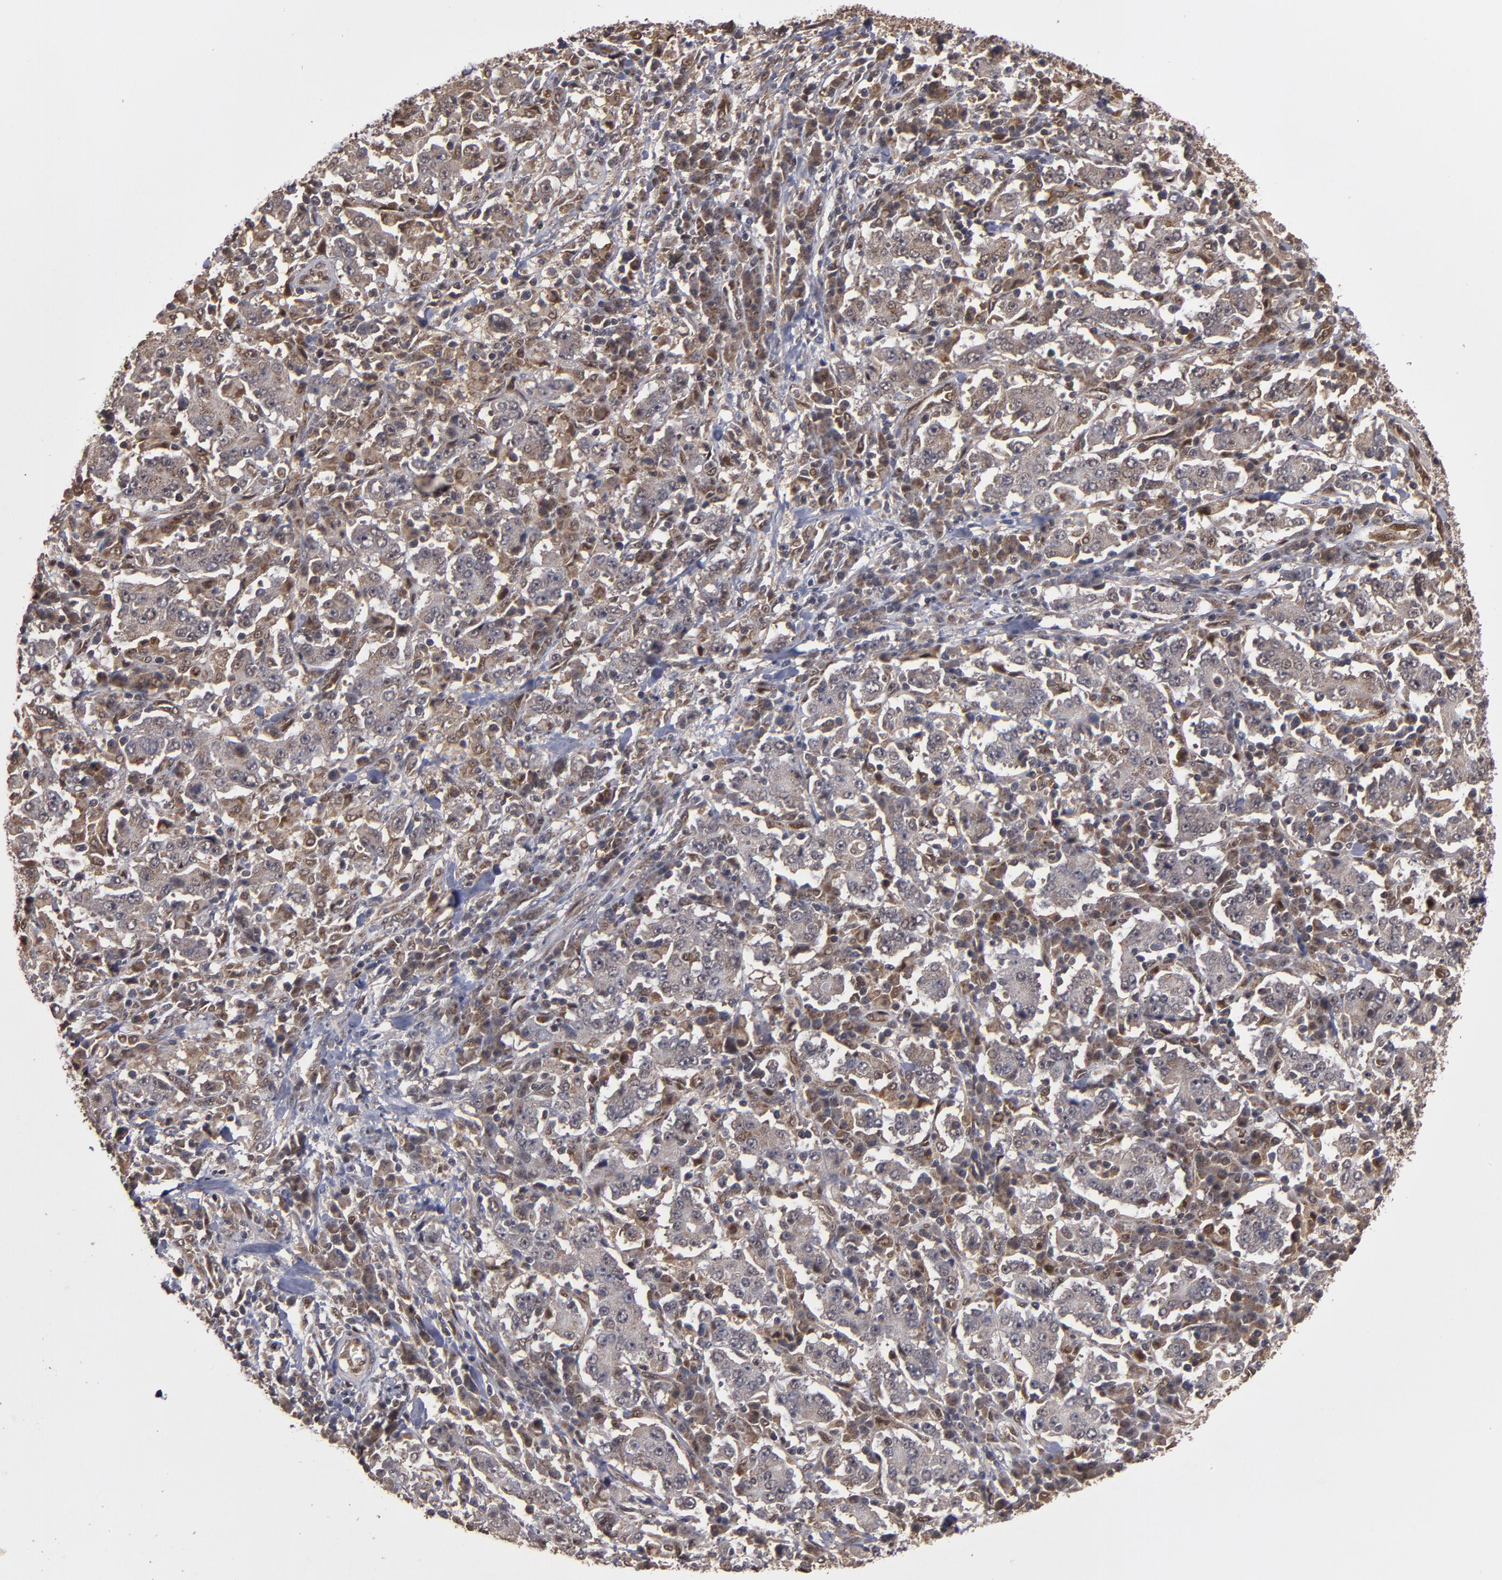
{"staining": {"intensity": "moderate", "quantity": ">75%", "location": "cytoplasmic/membranous"}, "tissue": "stomach cancer", "cell_type": "Tumor cells", "image_type": "cancer", "snomed": [{"axis": "morphology", "description": "Normal tissue, NOS"}, {"axis": "morphology", "description": "Adenocarcinoma, NOS"}, {"axis": "topography", "description": "Stomach, upper"}, {"axis": "topography", "description": "Stomach"}], "caption": "Stomach cancer (adenocarcinoma) stained with DAB (3,3'-diaminobenzidine) immunohistochemistry (IHC) demonstrates medium levels of moderate cytoplasmic/membranous staining in approximately >75% of tumor cells. Ihc stains the protein of interest in brown and the nuclei are stained blue.", "gene": "CUL5", "patient": {"sex": "male", "age": 59}}